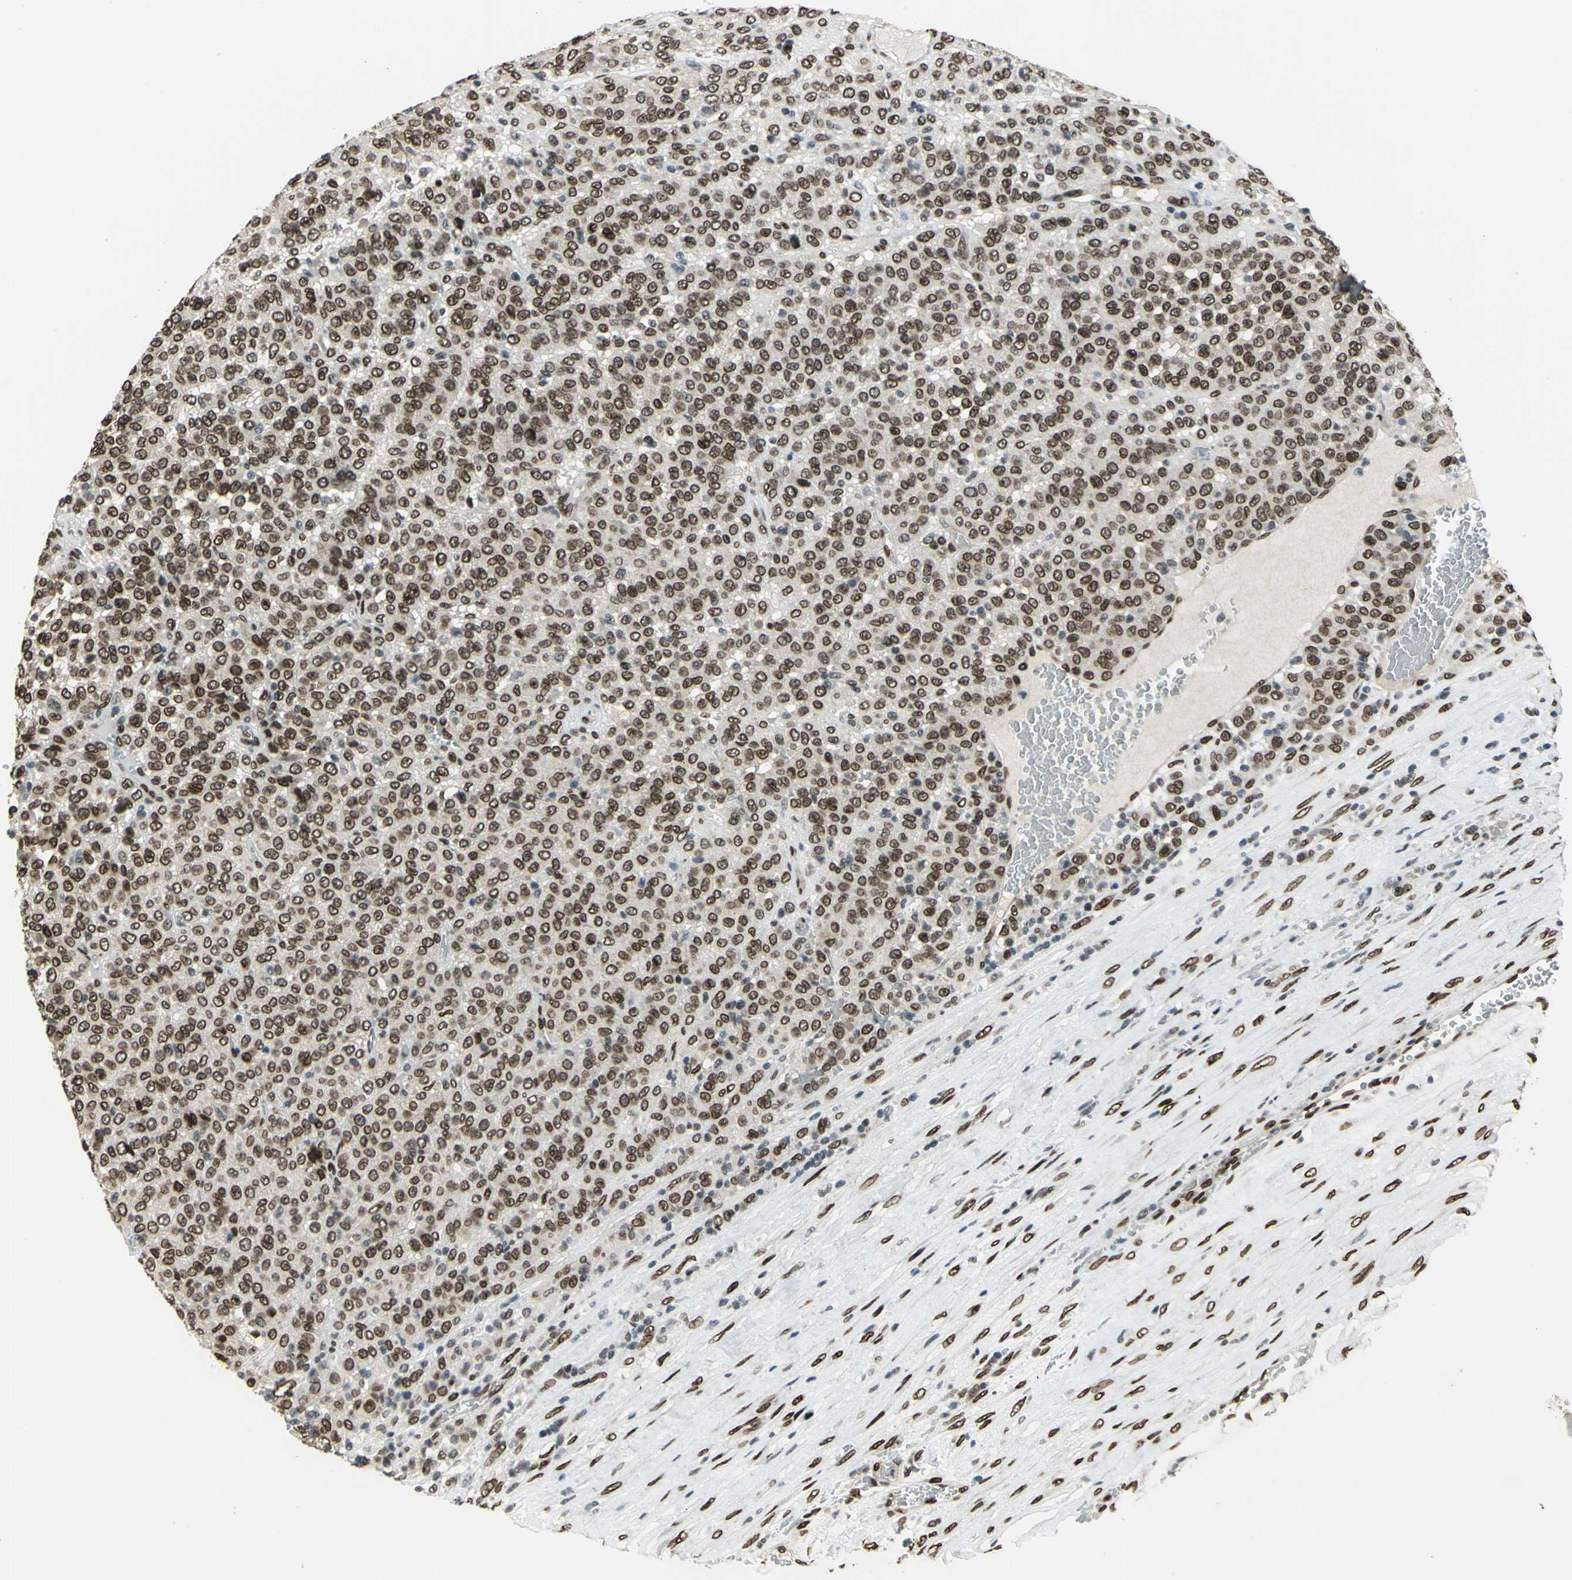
{"staining": {"intensity": "strong", "quantity": ">75%", "location": "cytoplasmic/membranous,nuclear"}, "tissue": "melanoma", "cell_type": "Tumor cells", "image_type": "cancer", "snomed": [{"axis": "morphology", "description": "Malignant melanoma, Metastatic site"}, {"axis": "topography", "description": "Pancreas"}], "caption": "Immunohistochemical staining of human melanoma displays high levels of strong cytoplasmic/membranous and nuclear staining in approximately >75% of tumor cells.", "gene": "ISY1", "patient": {"sex": "female", "age": 30}}